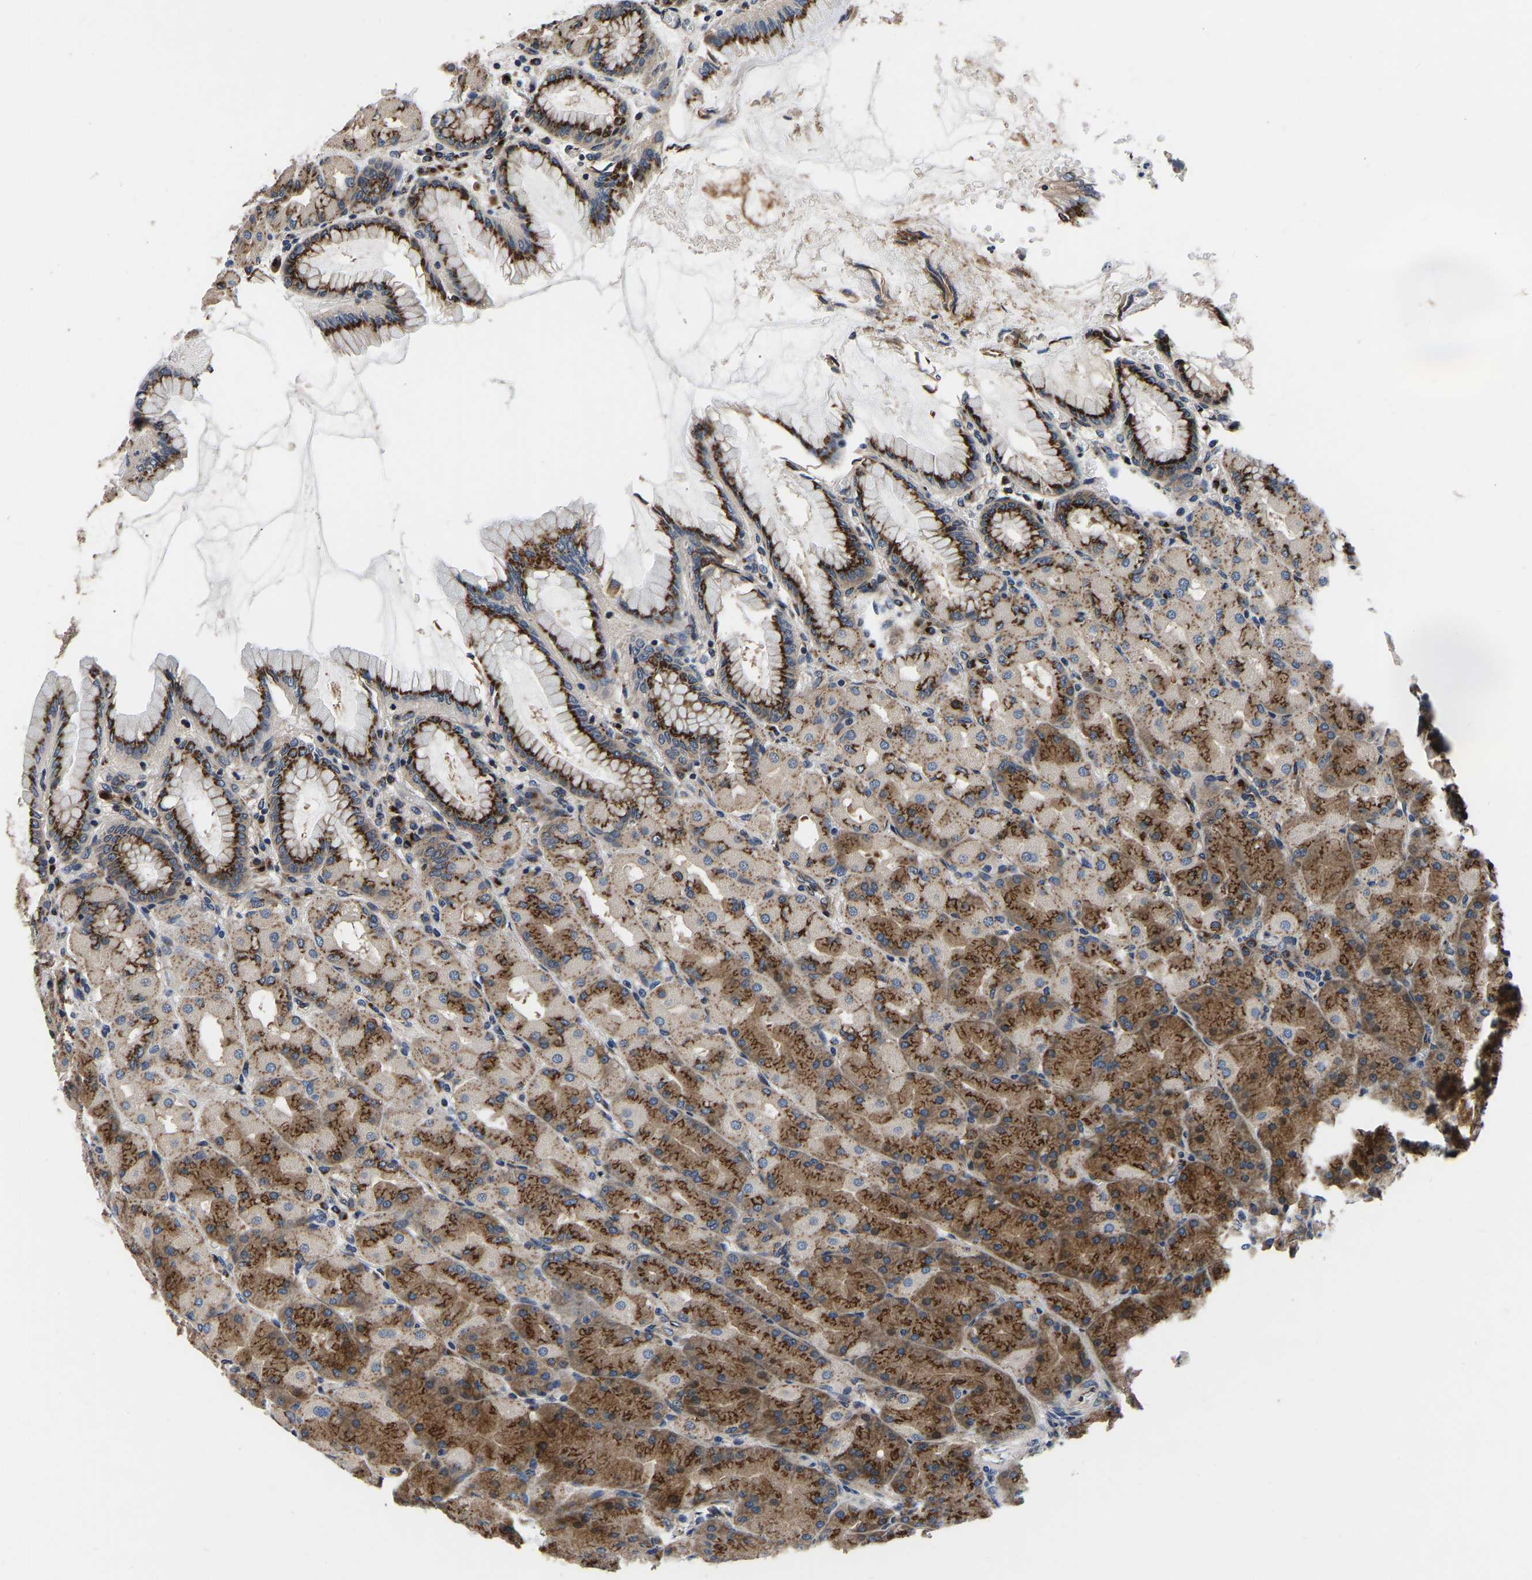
{"staining": {"intensity": "strong", "quantity": ">75%", "location": "cytoplasmic/membranous"}, "tissue": "stomach", "cell_type": "Glandular cells", "image_type": "normal", "snomed": [{"axis": "morphology", "description": "Normal tissue, NOS"}, {"axis": "topography", "description": "Stomach, upper"}], "caption": "Strong cytoplasmic/membranous positivity is appreciated in approximately >75% of glandular cells in benign stomach.", "gene": "RABAC1", "patient": {"sex": "female", "age": 56}}